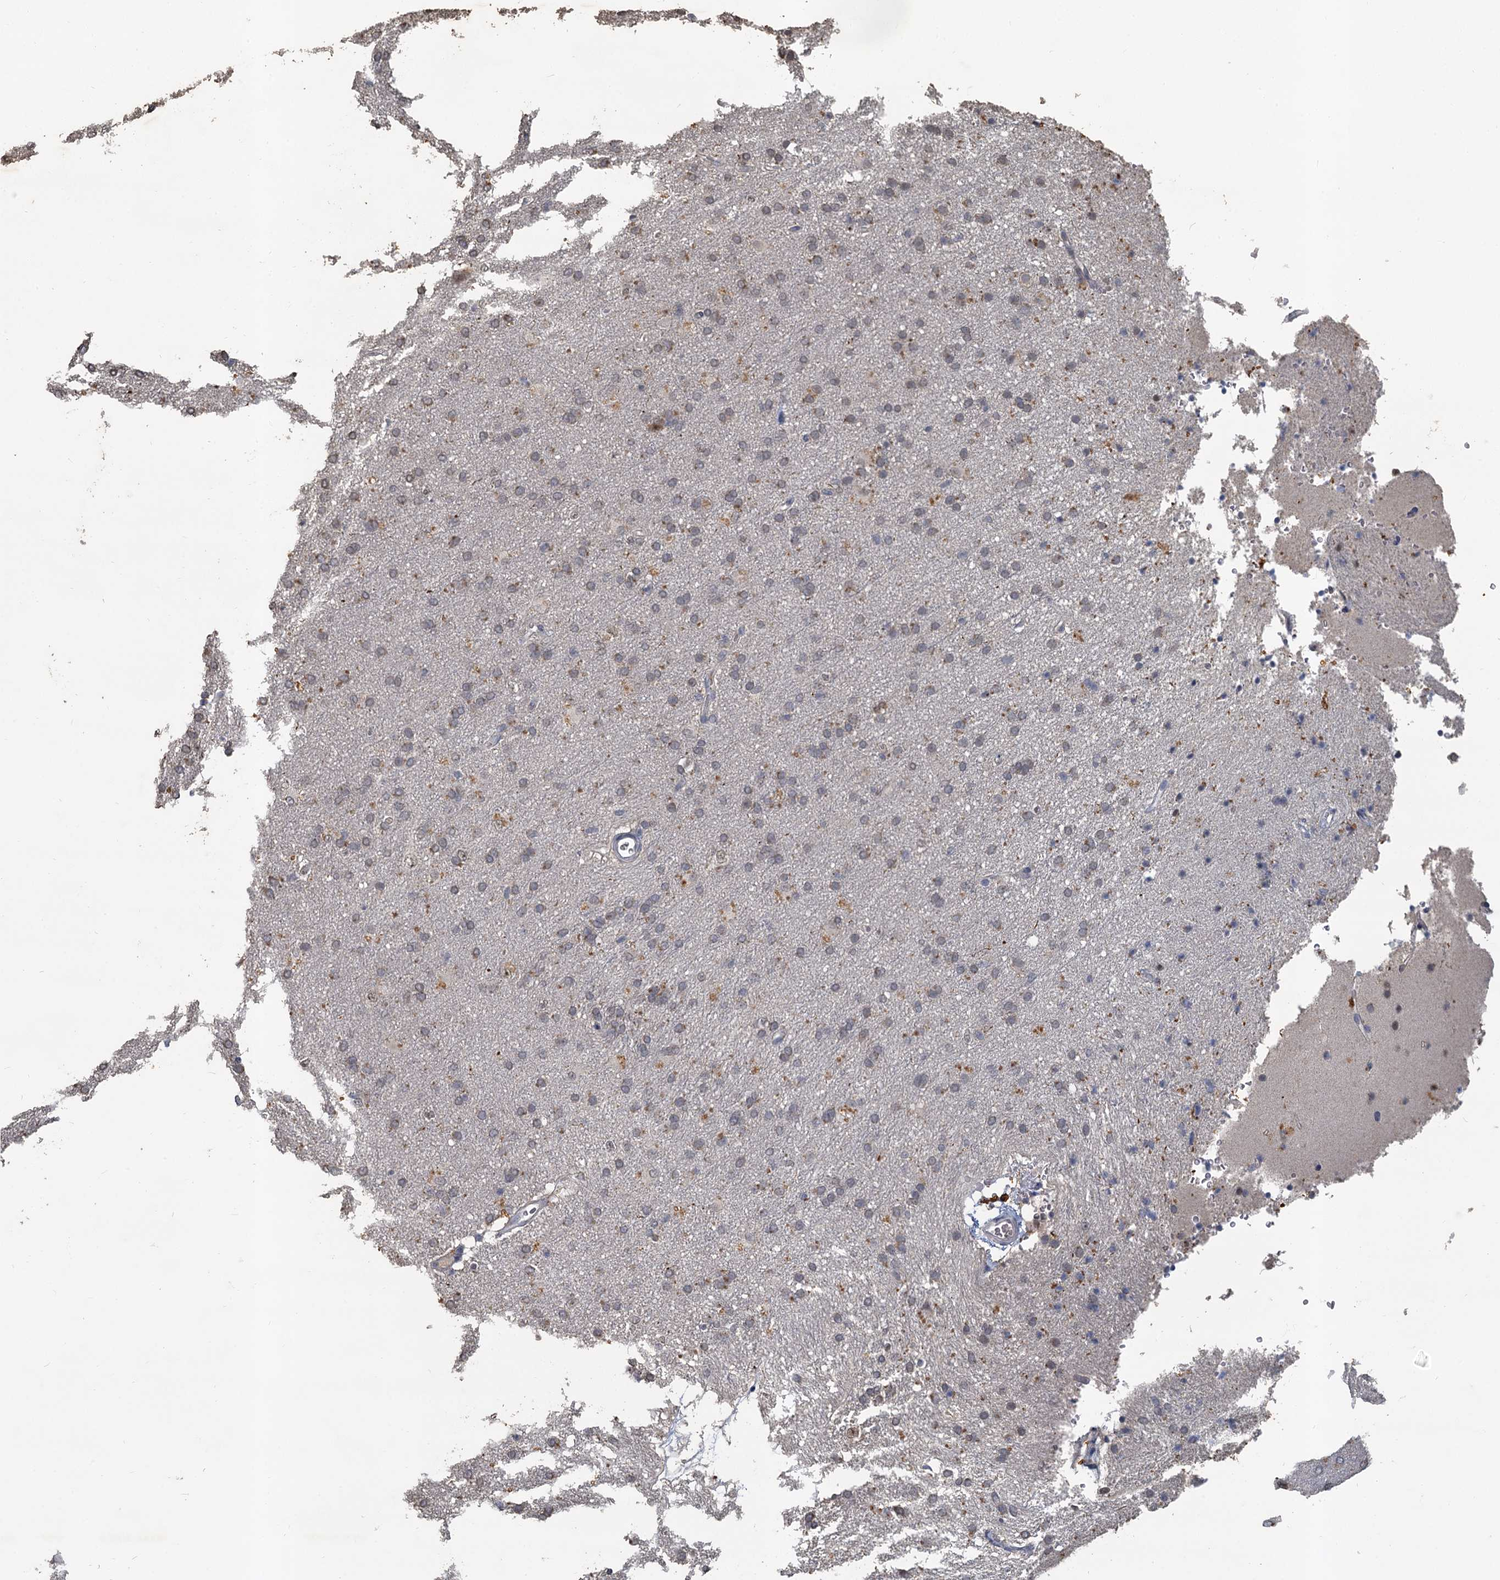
{"staining": {"intensity": "weak", "quantity": "25%-75%", "location": "cytoplasmic/membranous"}, "tissue": "cerebral cortex", "cell_type": "Endothelial cells", "image_type": "normal", "snomed": [{"axis": "morphology", "description": "Normal tissue, NOS"}, {"axis": "topography", "description": "Cerebral cortex"}], "caption": "Immunohistochemical staining of normal cerebral cortex shows 25%-75% levels of weak cytoplasmic/membranous protein staining in approximately 25%-75% of endothelial cells.", "gene": "MUCL1", "patient": {"sex": "male", "age": 62}}